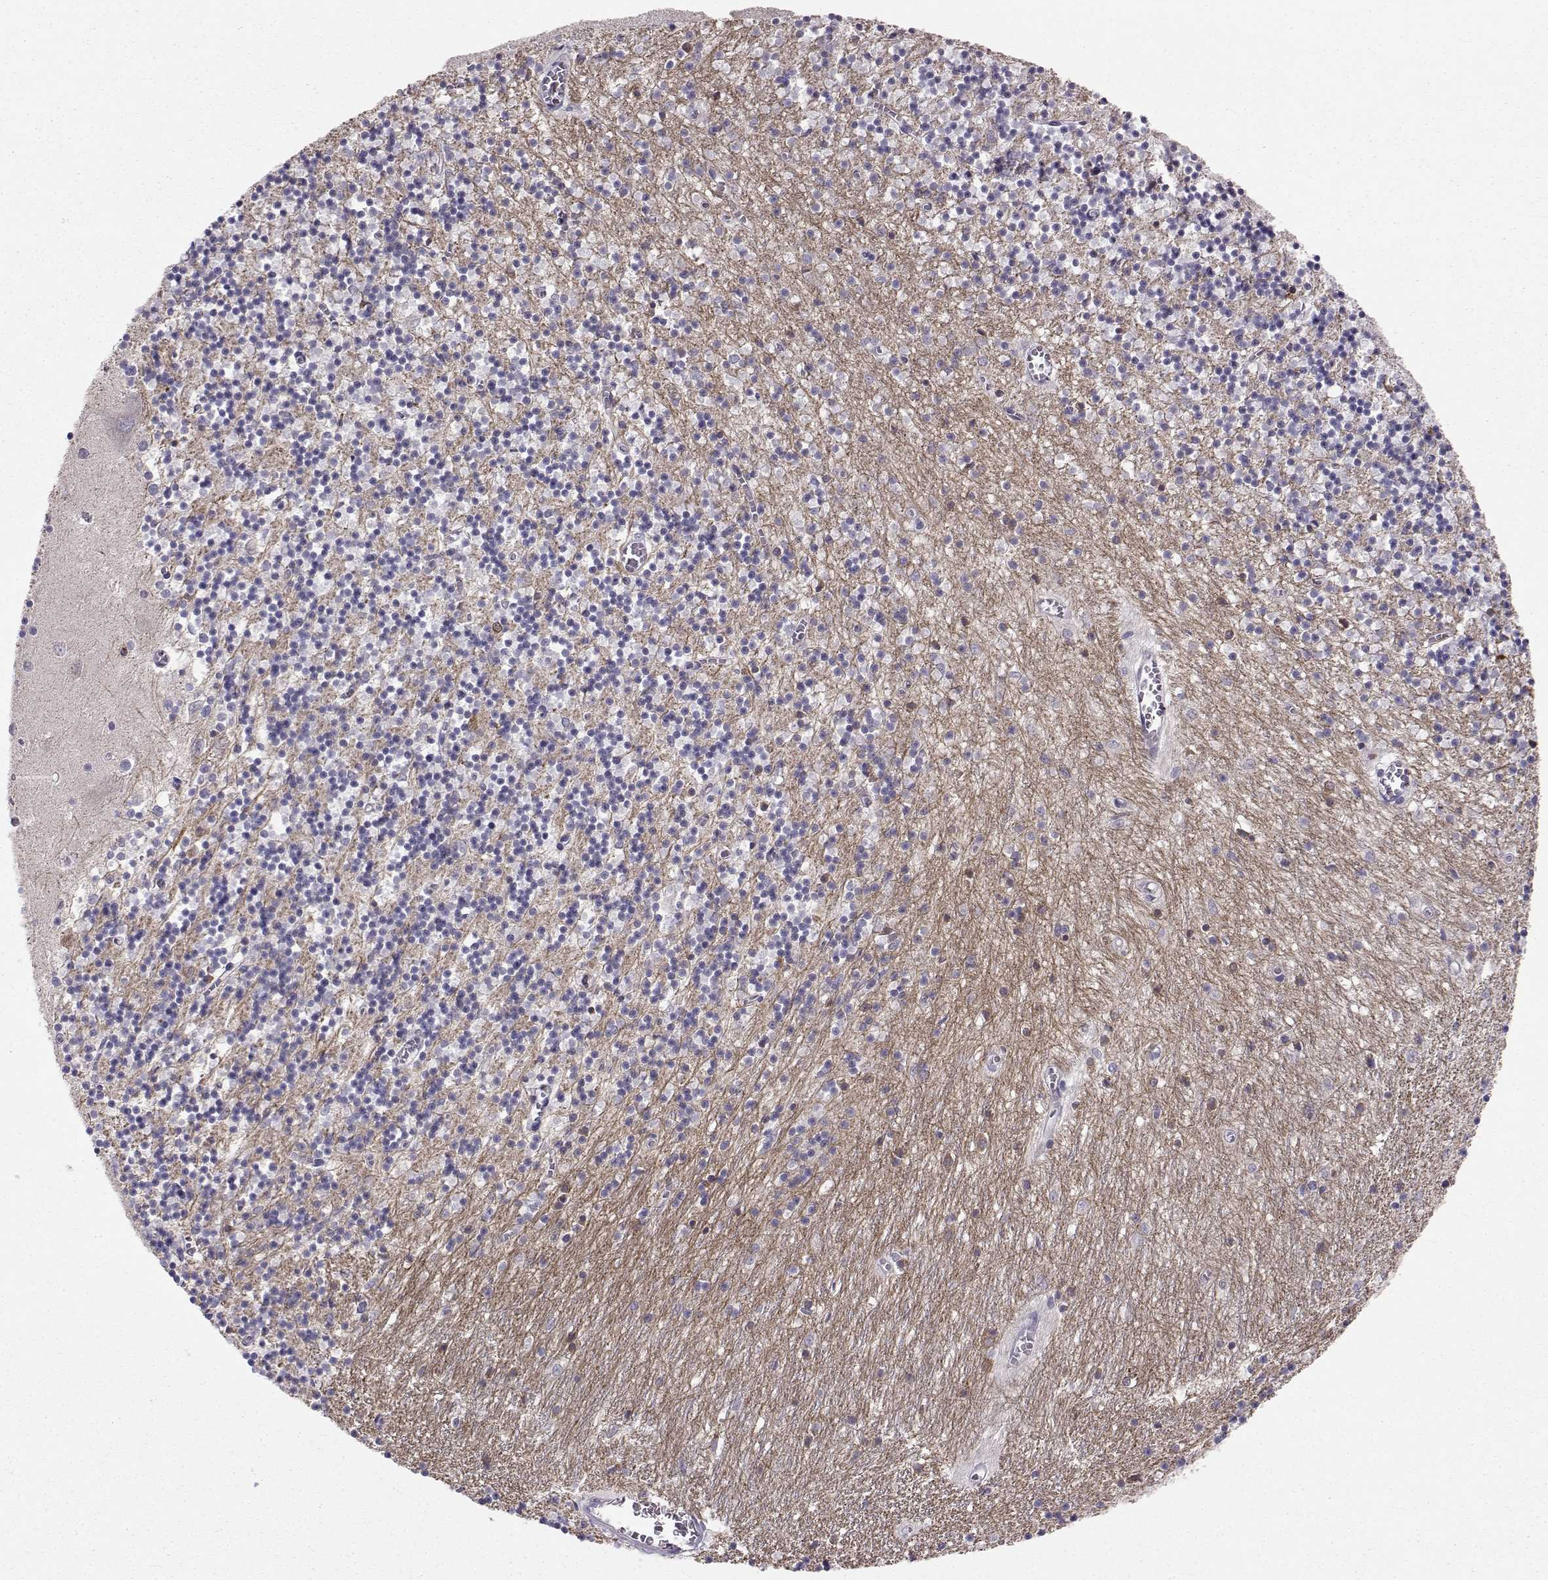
{"staining": {"intensity": "strong", "quantity": "<25%", "location": "cytoplasmic/membranous"}, "tissue": "cerebellum", "cell_type": "Cells in granular layer", "image_type": "normal", "snomed": [{"axis": "morphology", "description": "Normal tissue, NOS"}, {"axis": "topography", "description": "Cerebellum"}], "caption": "Cells in granular layer display medium levels of strong cytoplasmic/membranous positivity in about <25% of cells in unremarkable human cerebellum. The staining was performed using DAB (3,3'-diaminobenzidine) to visualize the protein expression in brown, while the nuclei were stained in blue with hematoxylin (Magnification: 20x).", "gene": "PEX5L", "patient": {"sex": "female", "age": 64}}